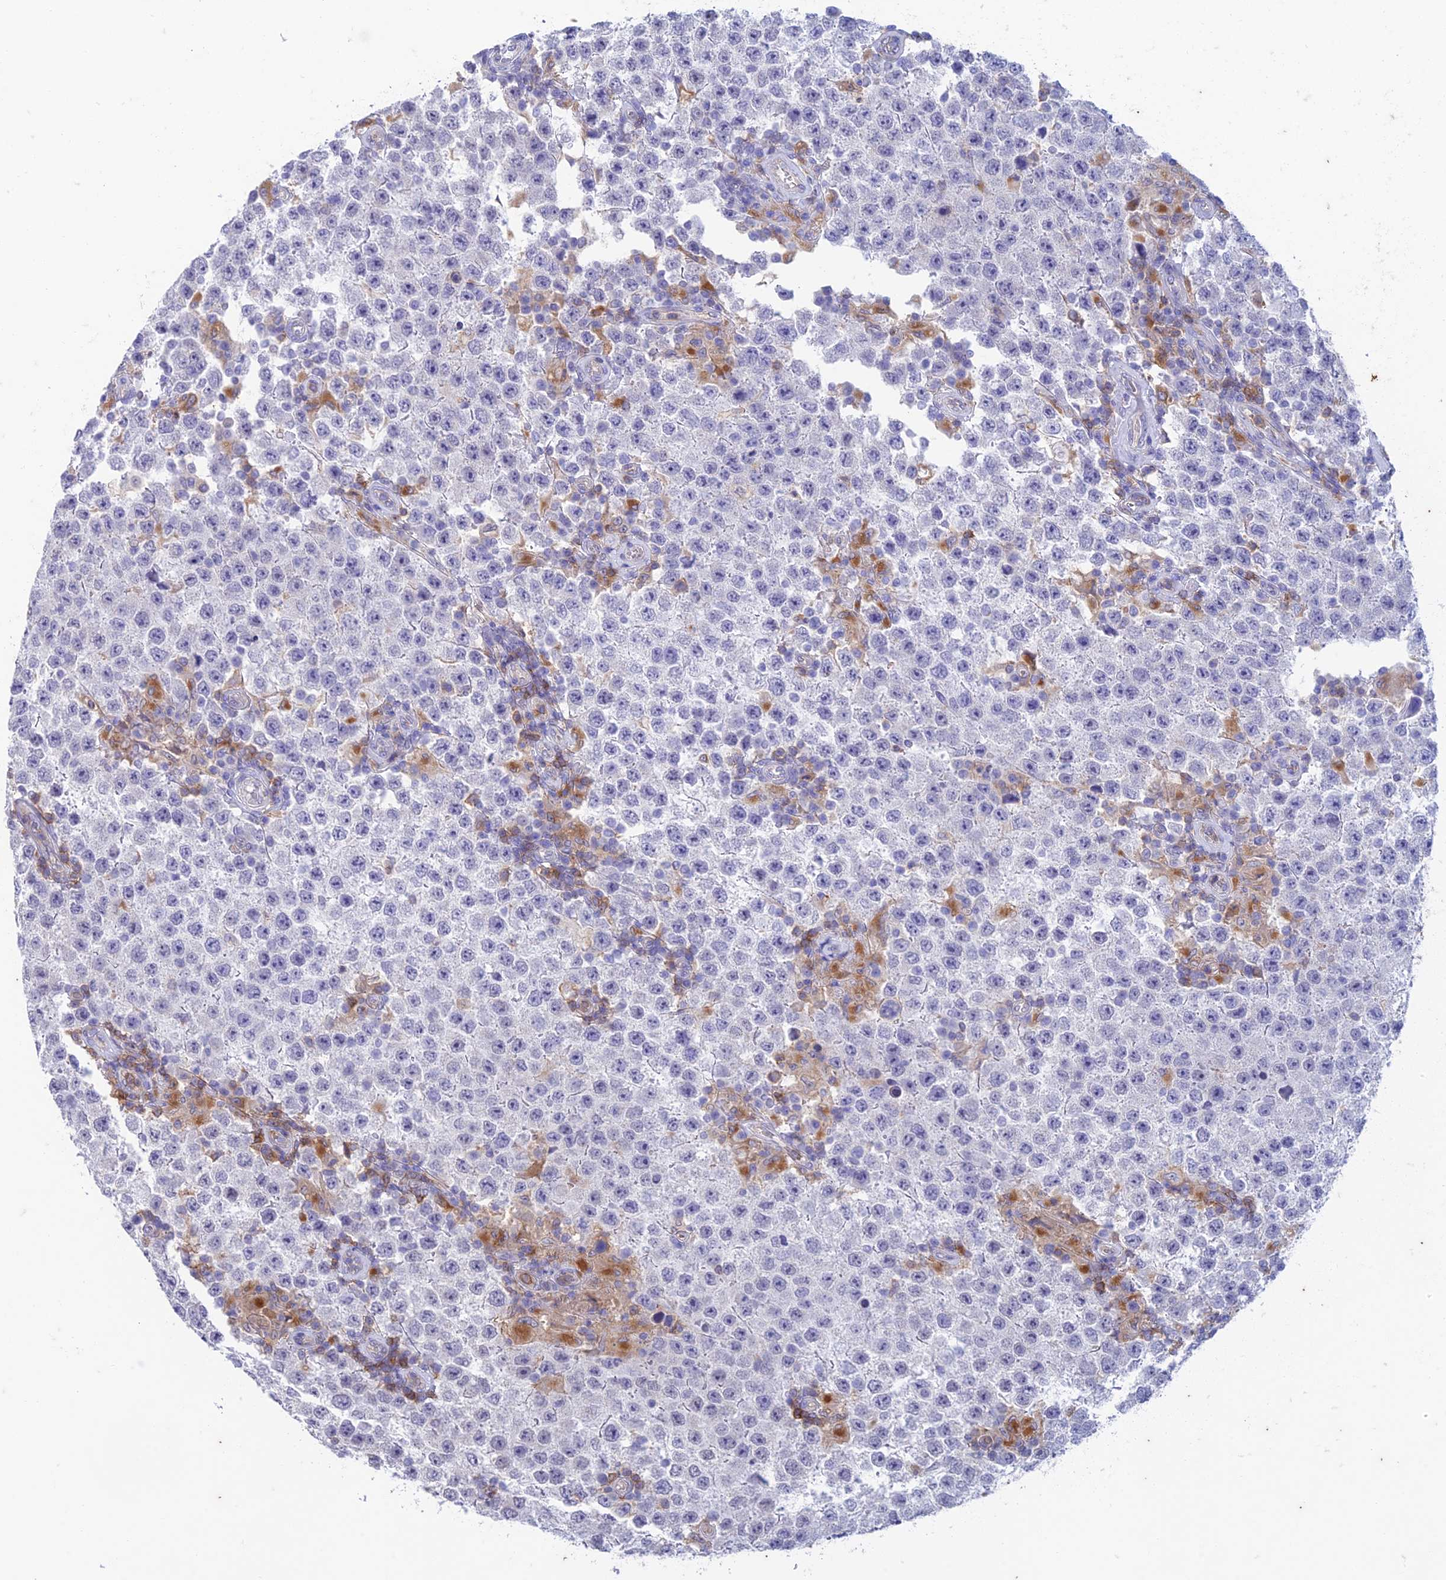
{"staining": {"intensity": "negative", "quantity": "none", "location": "none"}, "tissue": "testis cancer", "cell_type": "Tumor cells", "image_type": "cancer", "snomed": [{"axis": "morphology", "description": "Normal tissue, NOS"}, {"axis": "morphology", "description": "Urothelial carcinoma, High grade"}, {"axis": "morphology", "description": "Seminoma, NOS"}, {"axis": "morphology", "description": "Carcinoma, Embryonal, NOS"}, {"axis": "topography", "description": "Urinary bladder"}, {"axis": "topography", "description": "Testis"}], "caption": "High magnification brightfield microscopy of testis cancer stained with DAB (brown) and counterstained with hematoxylin (blue): tumor cells show no significant staining. (Stains: DAB immunohistochemistry (IHC) with hematoxylin counter stain, Microscopy: brightfield microscopy at high magnification).", "gene": "FGF7", "patient": {"sex": "male", "age": 41}}